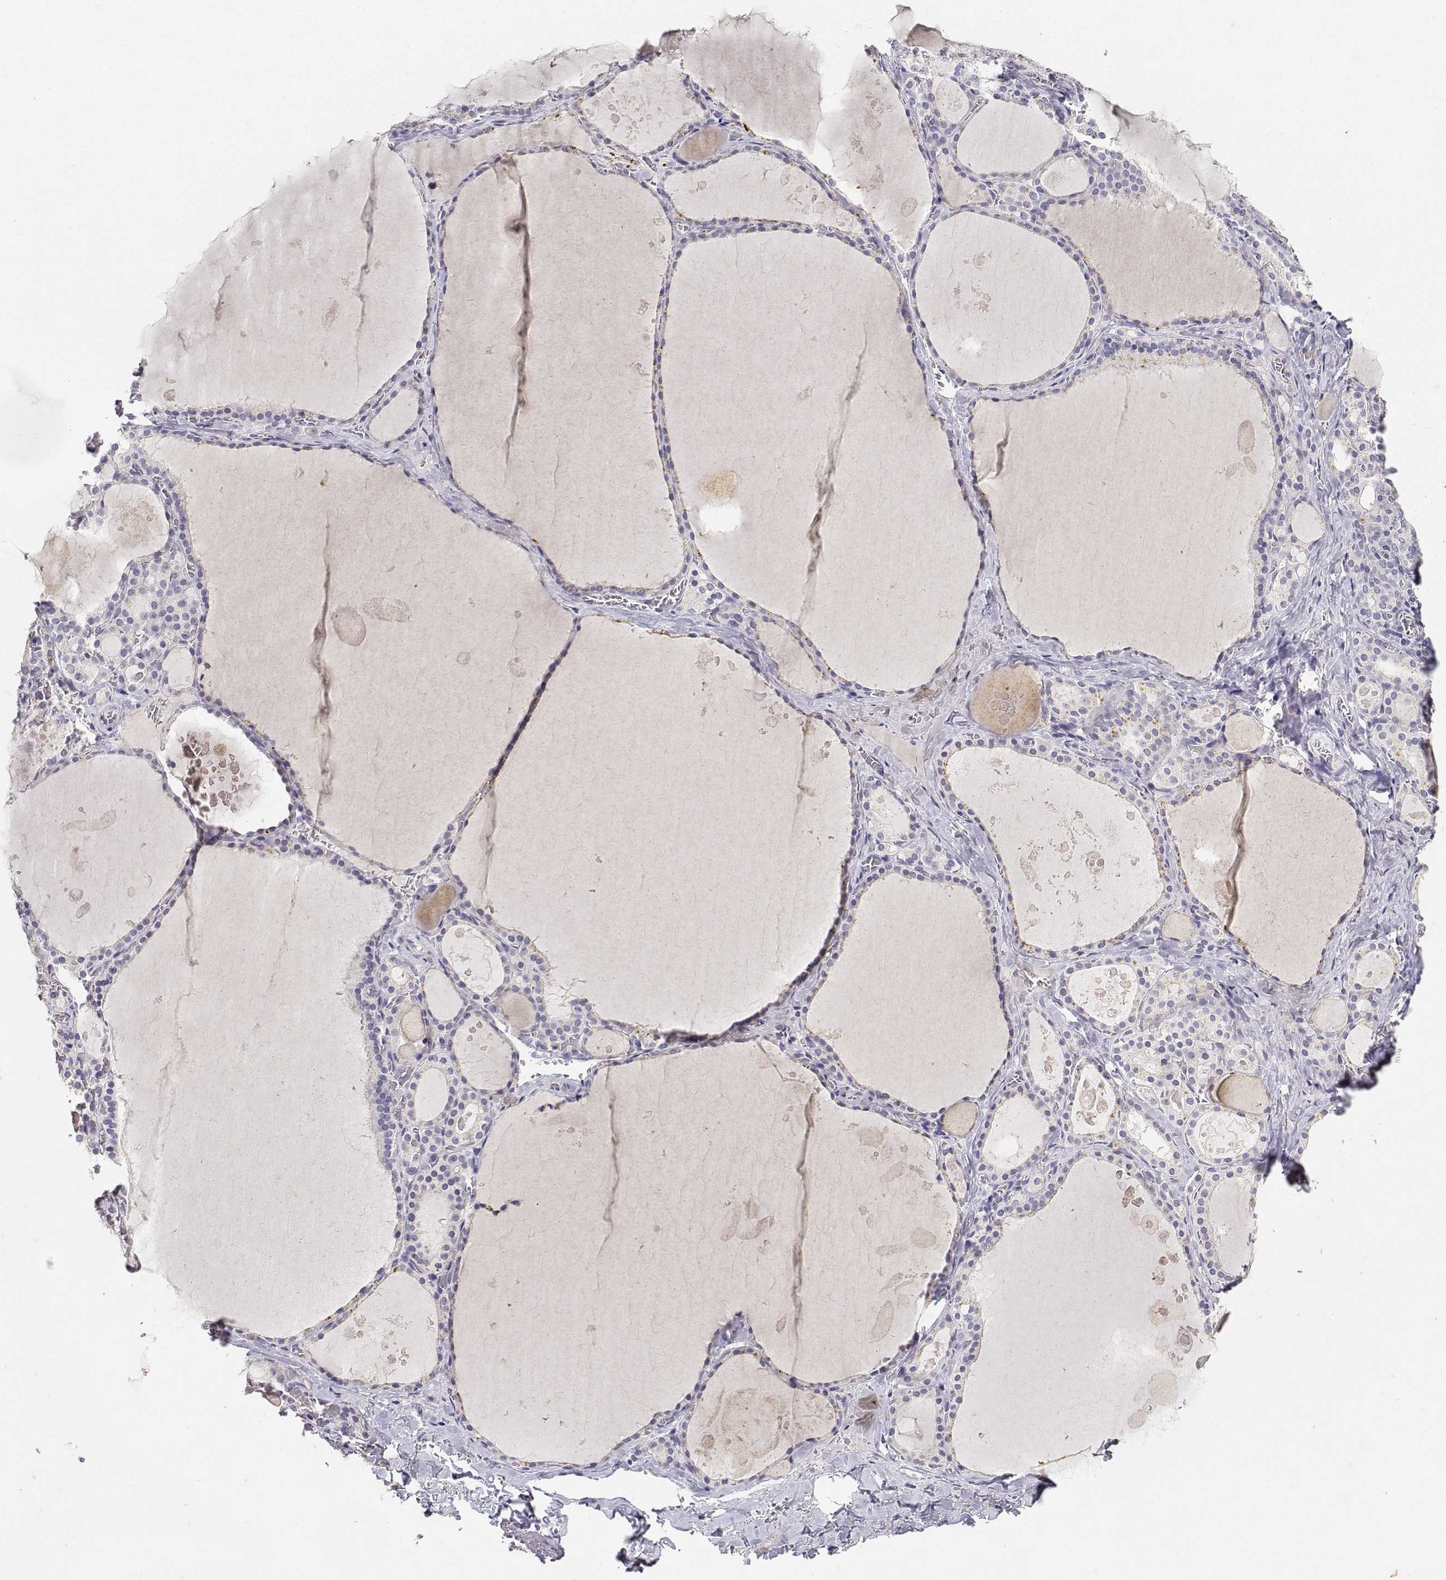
{"staining": {"intensity": "negative", "quantity": "none", "location": "none"}, "tissue": "thyroid gland", "cell_type": "Glandular cells", "image_type": "normal", "snomed": [{"axis": "morphology", "description": "Normal tissue, NOS"}, {"axis": "topography", "description": "Thyroid gland"}], "caption": "Image shows no significant protein positivity in glandular cells of benign thyroid gland.", "gene": "PAEP", "patient": {"sex": "male", "age": 56}}